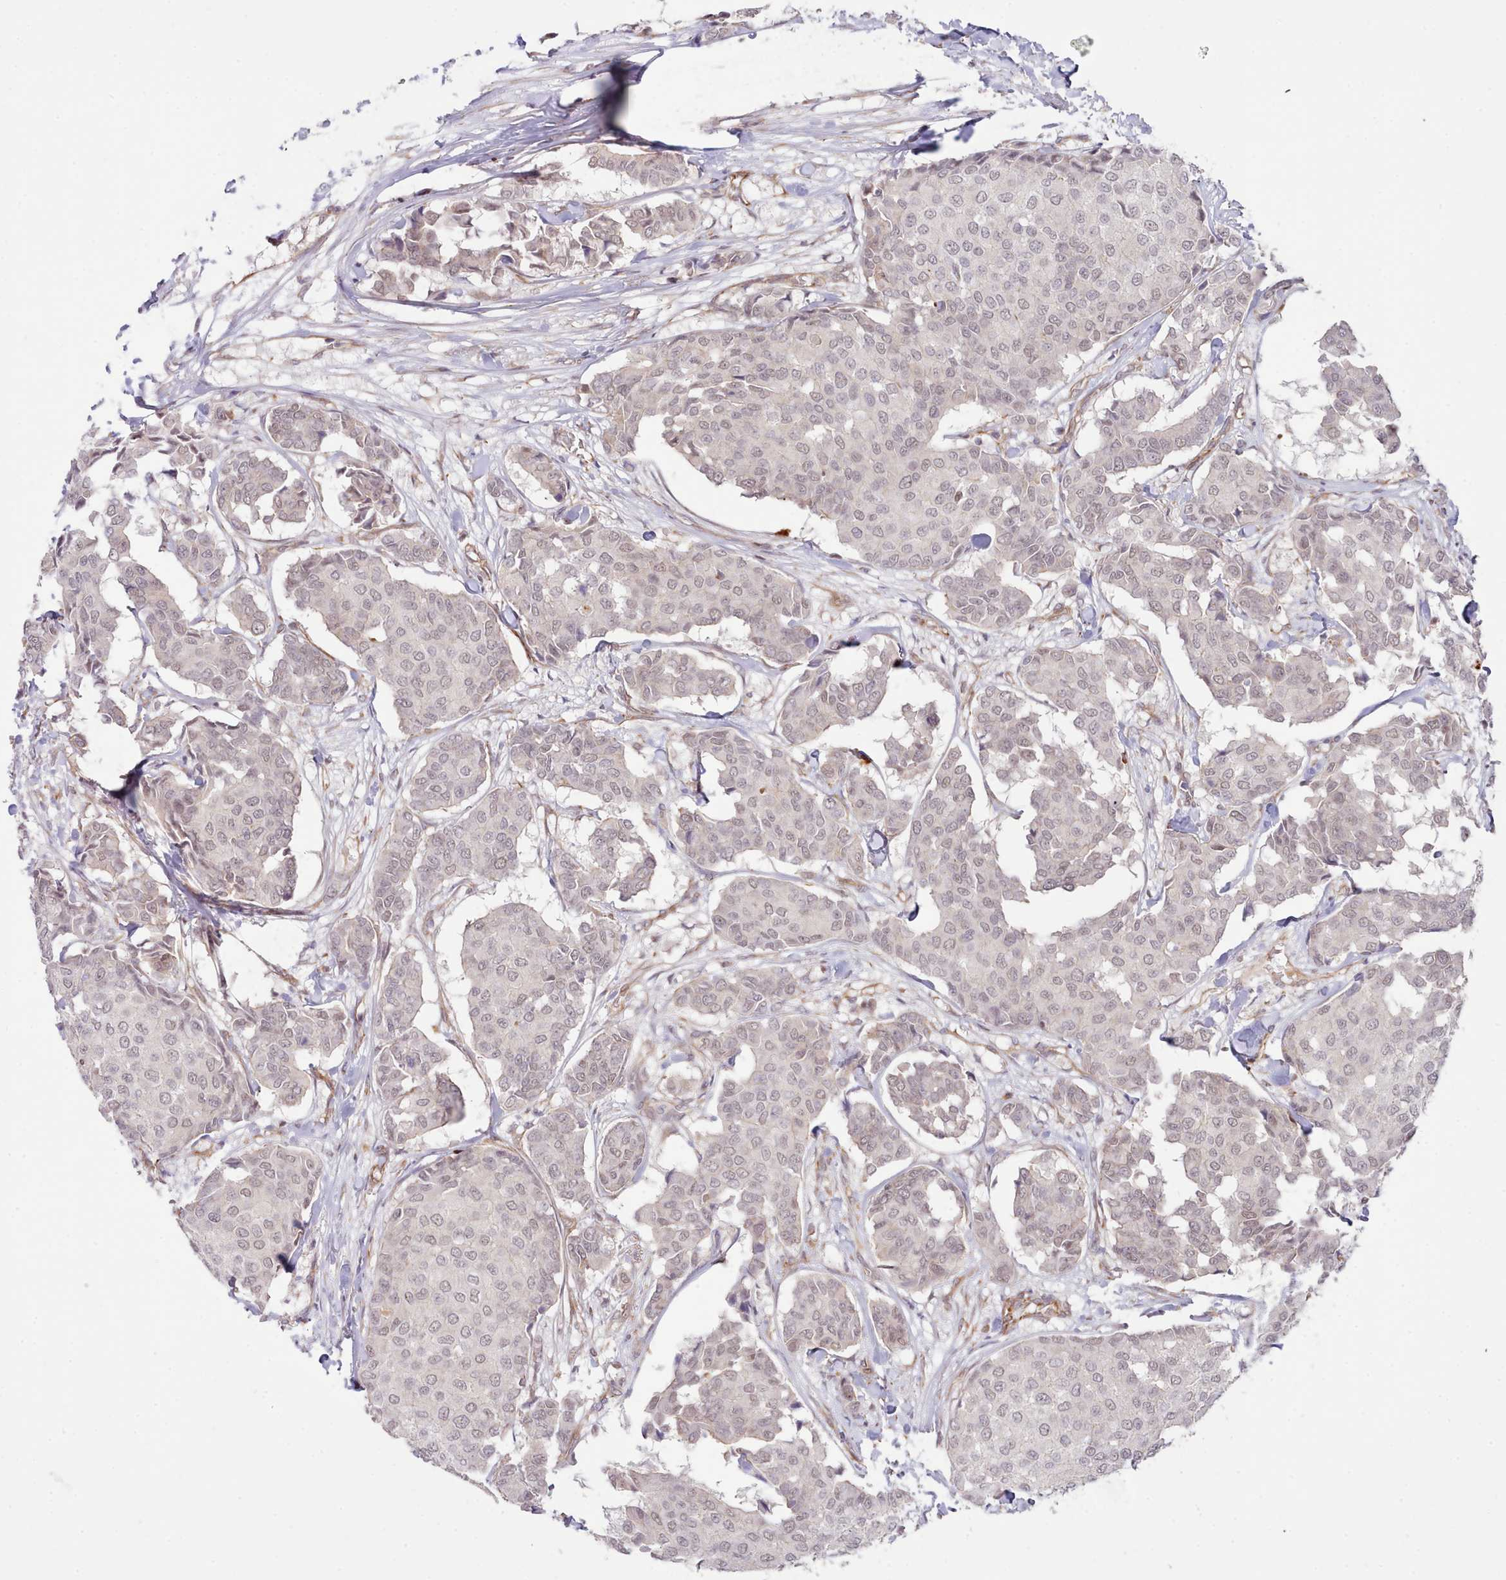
{"staining": {"intensity": "weak", "quantity": ">75%", "location": "nuclear"}, "tissue": "breast cancer", "cell_type": "Tumor cells", "image_type": "cancer", "snomed": [{"axis": "morphology", "description": "Duct carcinoma"}, {"axis": "topography", "description": "Breast"}], "caption": "Immunohistochemistry (IHC) (DAB (3,3'-diaminobenzidine)) staining of human breast invasive ductal carcinoma reveals weak nuclear protein positivity in approximately >75% of tumor cells. The staining was performed using DAB (3,3'-diaminobenzidine), with brown indicating positive protein expression. Nuclei are stained blue with hematoxylin.", "gene": "ZC3H13", "patient": {"sex": "female", "age": 75}}